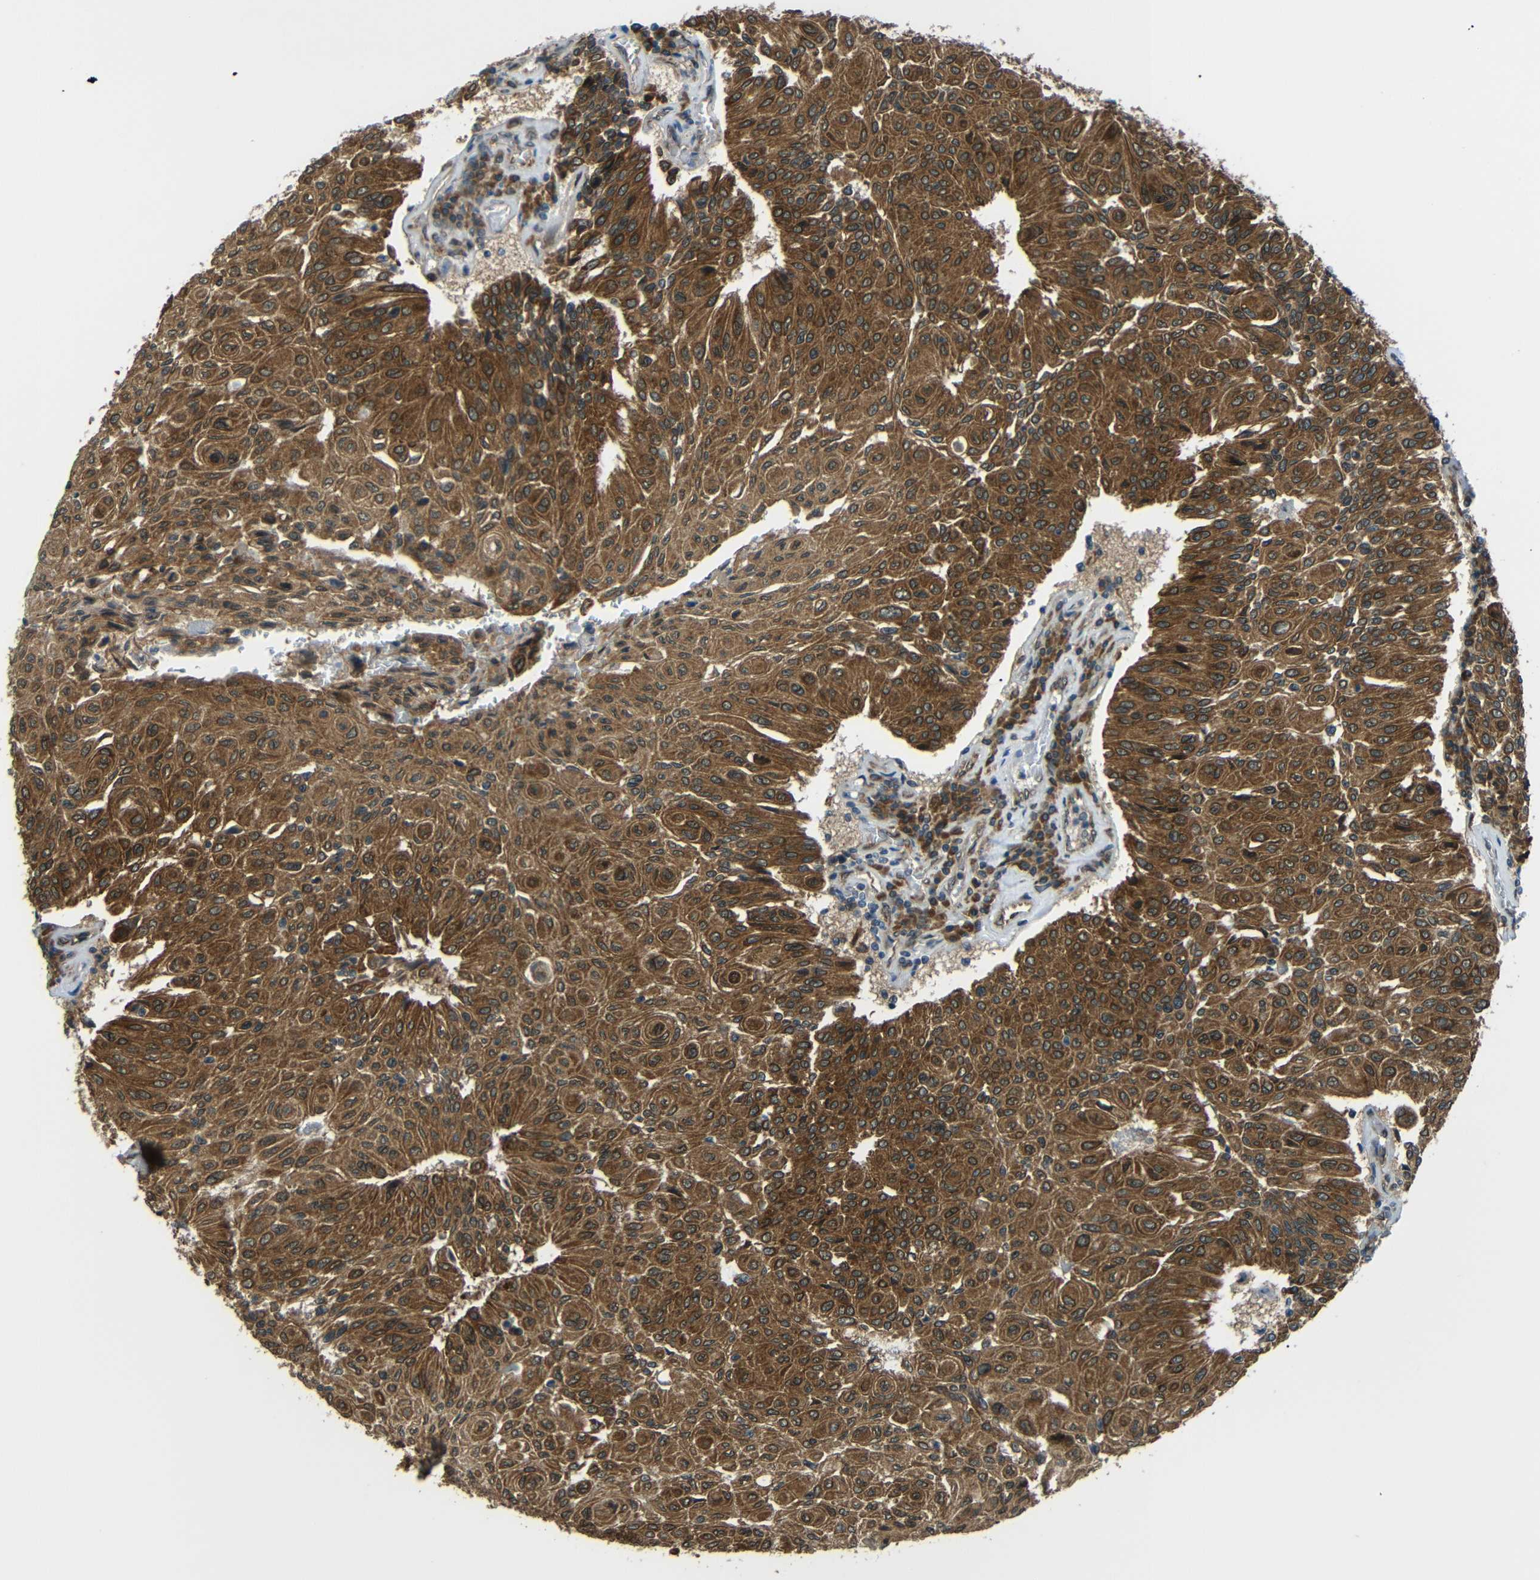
{"staining": {"intensity": "moderate", "quantity": ">75%", "location": "cytoplasmic/membranous"}, "tissue": "urothelial cancer", "cell_type": "Tumor cells", "image_type": "cancer", "snomed": [{"axis": "morphology", "description": "Urothelial carcinoma, High grade"}, {"axis": "topography", "description": "Urinary bladder"}], "caption": "Tumor cells exhibit medium levels of moderate cytoplasmic/membranous positivity in approximately >75% of cells in human urothelial cancer. (DAB = brown stain, brightfield microscopy at high magnification).", "gene": "VAPB", "patient": {"sex": "male", "age": 66}}